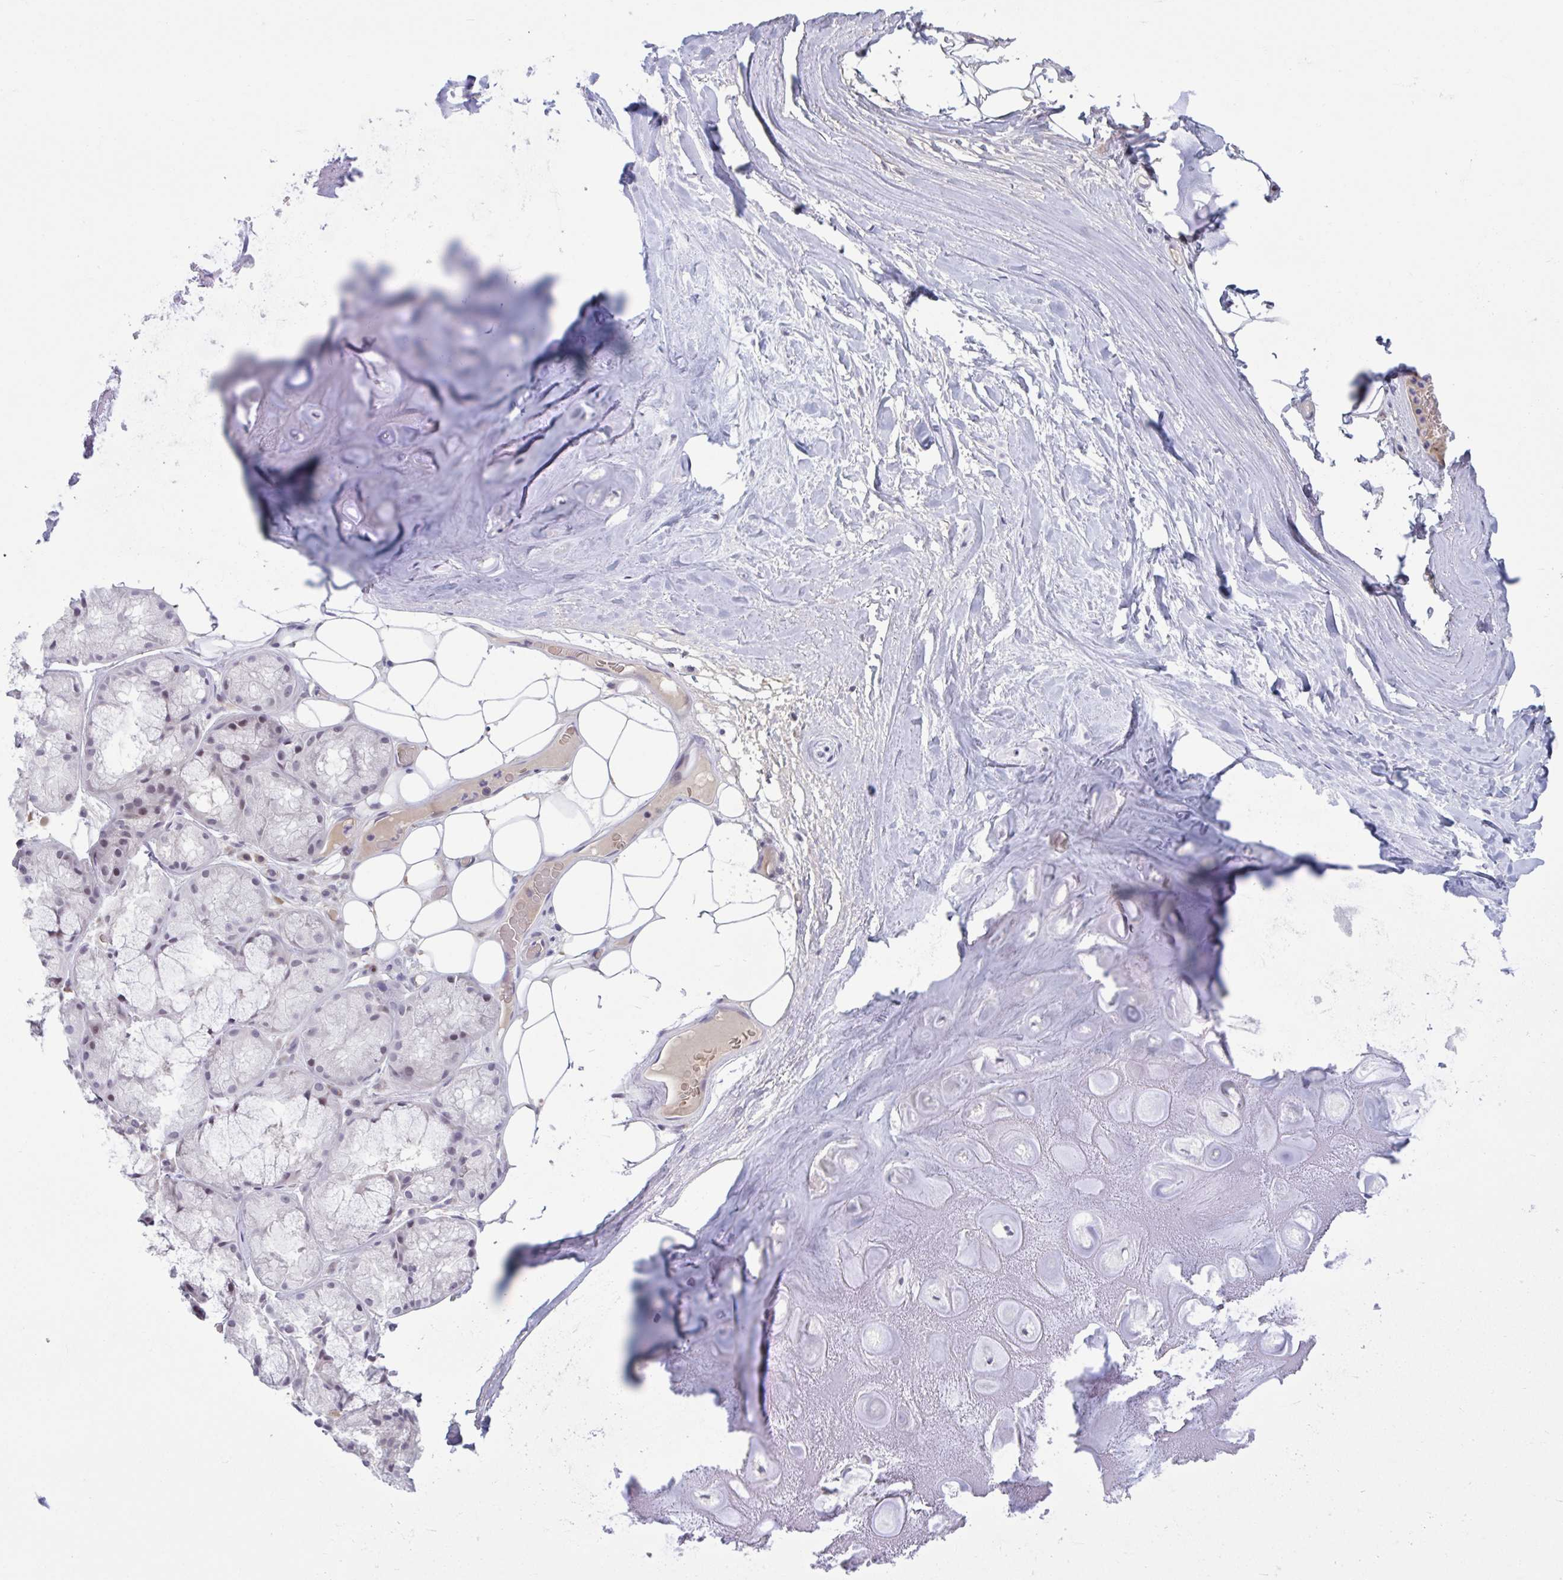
{"staining": {"intensity": "negative", "quantity": "none", "location": "none"}, "tissue": "adipose tissue", "cell_type": "Adipocytes", "image_type": "normal", "snomed": [{"axis": "morphology", "description": "Normal tissue, NOS"}, {"axis": "topography", "description": "Lymph node"}, {"axis": "topography", "description": "Cartilage tissue"}, {"axis": "topography", "description": "Nasopharynx"}], "caption": "DAB immunohistochemical staining of unremarkable adipose tissue displays no significant expression in adipocytes. (Immunohistochemistry, brightfield microscopy, high magnification).", "gene": "CNGB3", "patient": {"sex": "male", "age": 63}}